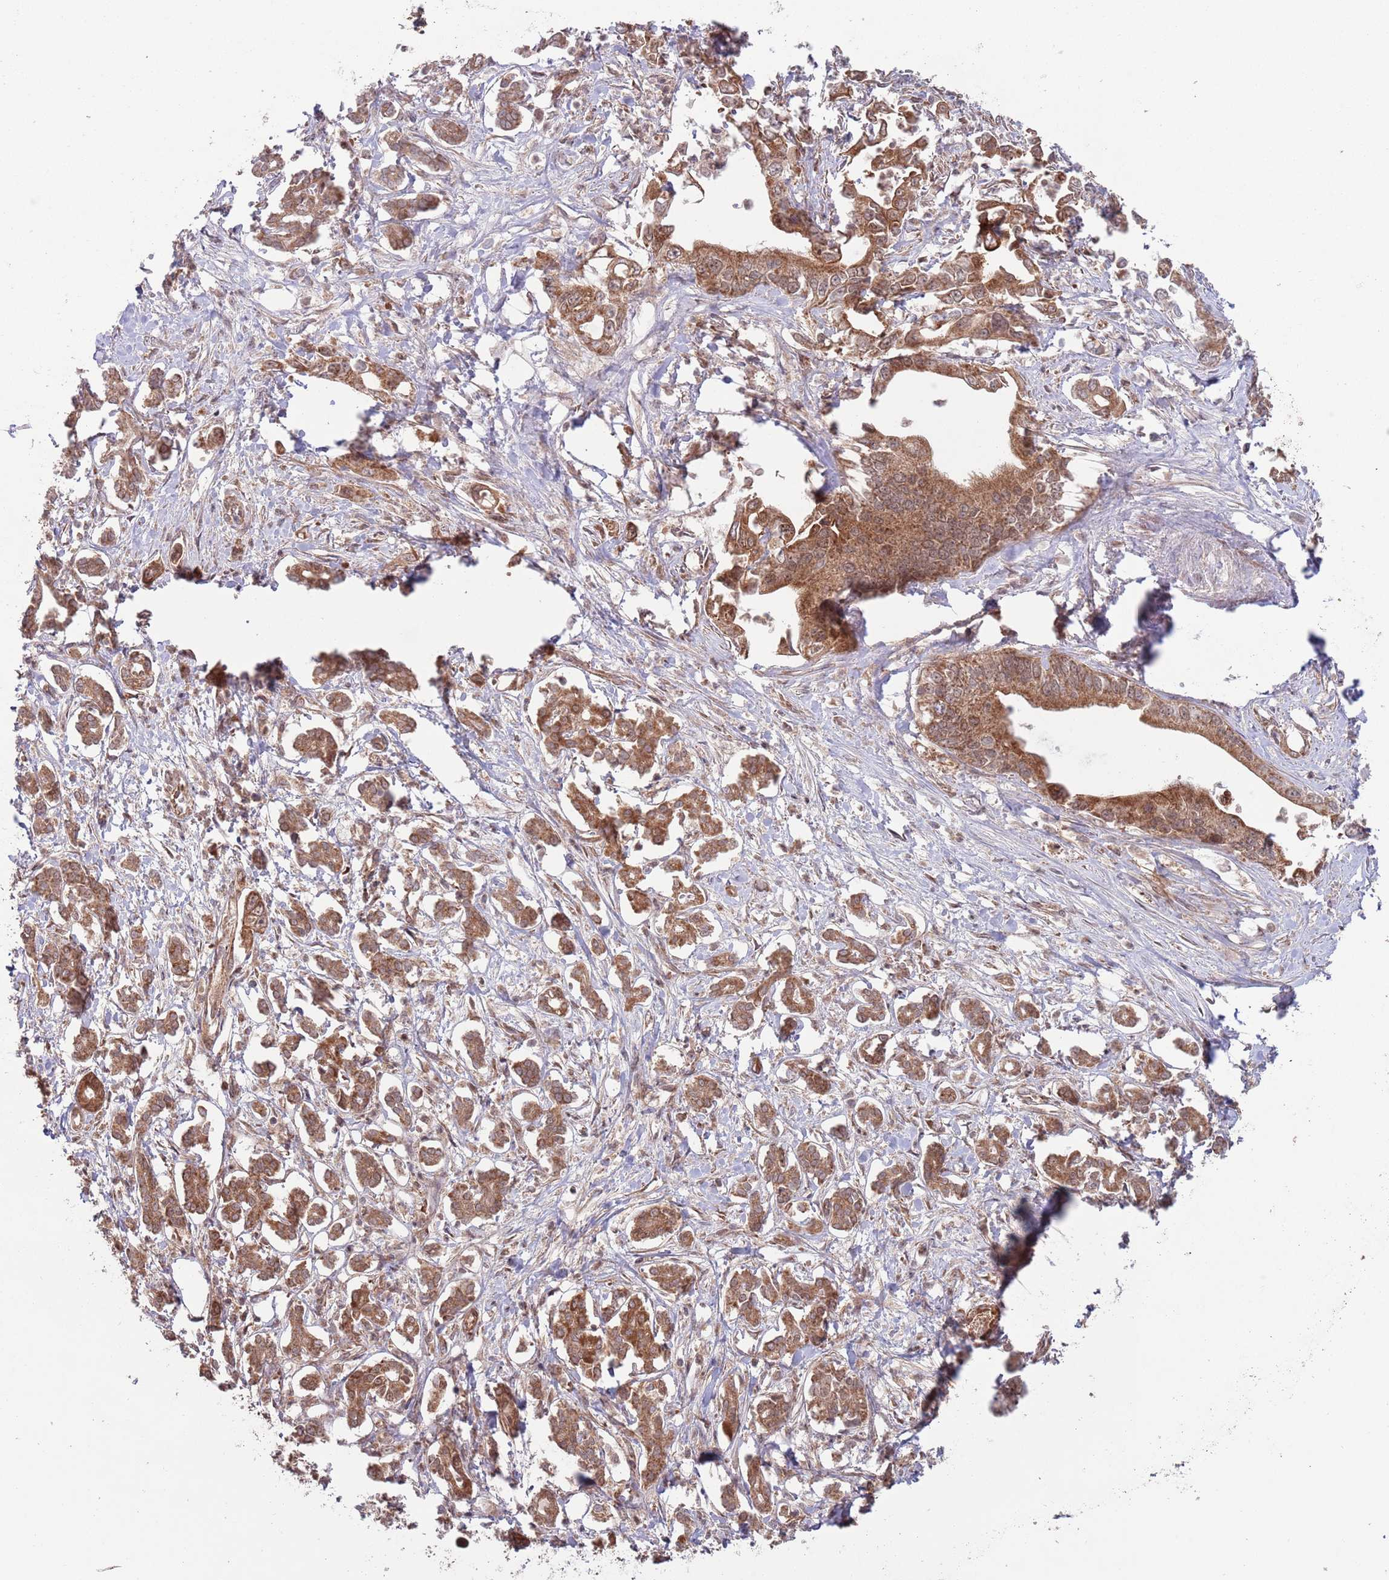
{"staining": {"intensity": "strong", "quantity": ">75%", "location": "cytoplasmic/membranous"}, "tissue": "pancreatic cancer", "cell_type": "Tumor cells", "image_type": "cancer", "snomed": [{"axis": "morphology", "description": "Adenocarcinoma, NOS"}, {"axis": "topography", "description": "Pancreas"}], "caption": "The histopathology image reveals immunohistochemical staining of pancreatic cancer. There is strong cytoplasmic/membranous expression is identified in approximately >75% of tumor cells.", "gene": "MFNG", "patient": {"sex": "male", "age": 61}}